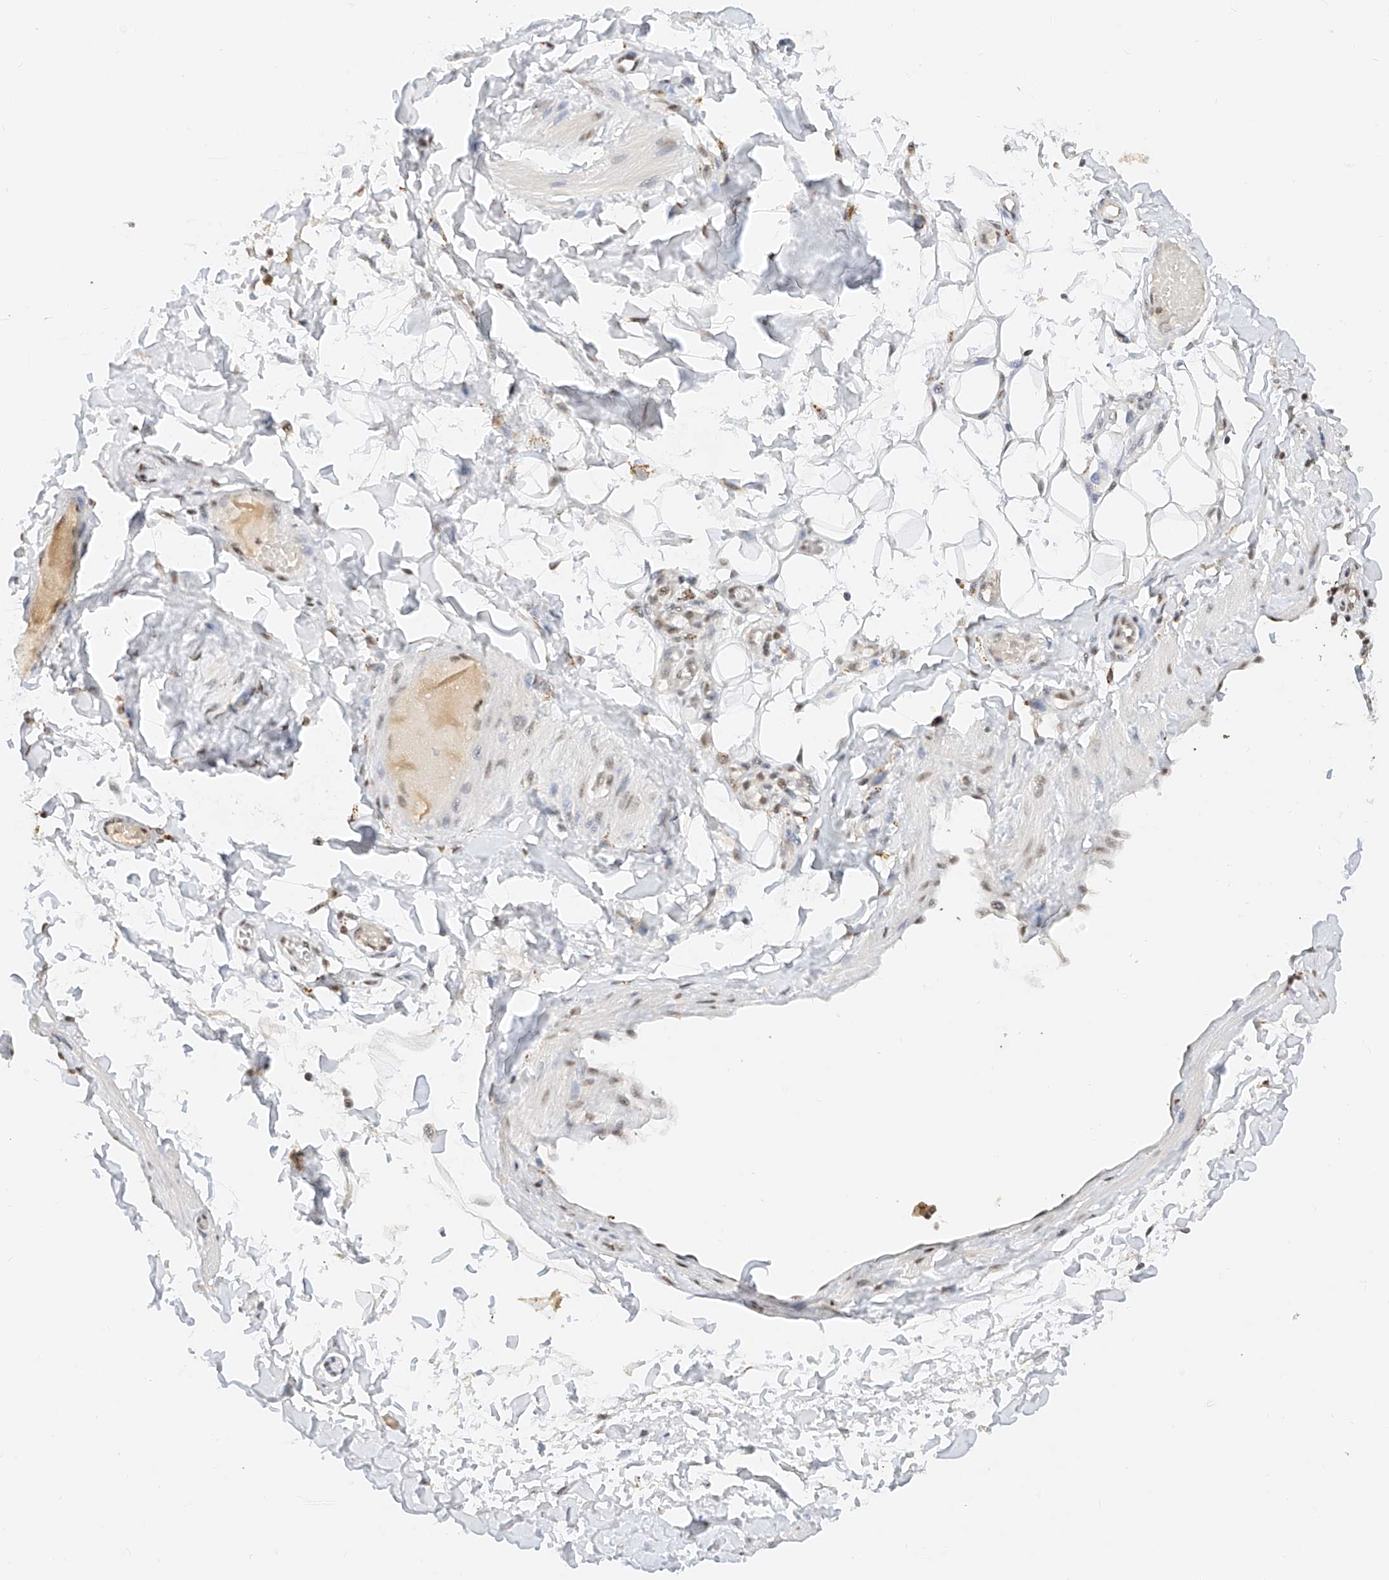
{"staining": {"intensity": "negative", "quantity": "none", "location": "none"}, "tissue": "adipose tissue", "cell_type": "Adipocytes", "image_type": "normal", "snomed": [{"axis": "morphology", "description": "Normal tissue, NOS"}, {"axis": "topography", "description": "Adipose tissue"}, {"axis": "topography", "description": "Vascular tissue"}, {"axis": "topography", "description": "Peripheral nerve tissue"}], "caption": "Adipocytes show no significant protein staining in normal adipose tissue. (Stains: DAB (3,3'-diaminobenzidine) IHC with hematoxylin counter stain, Microscopy: brightfield microscopy at high magnification).", "gene": "NRF1", "patient": {"sex": "male", "age": 25}}